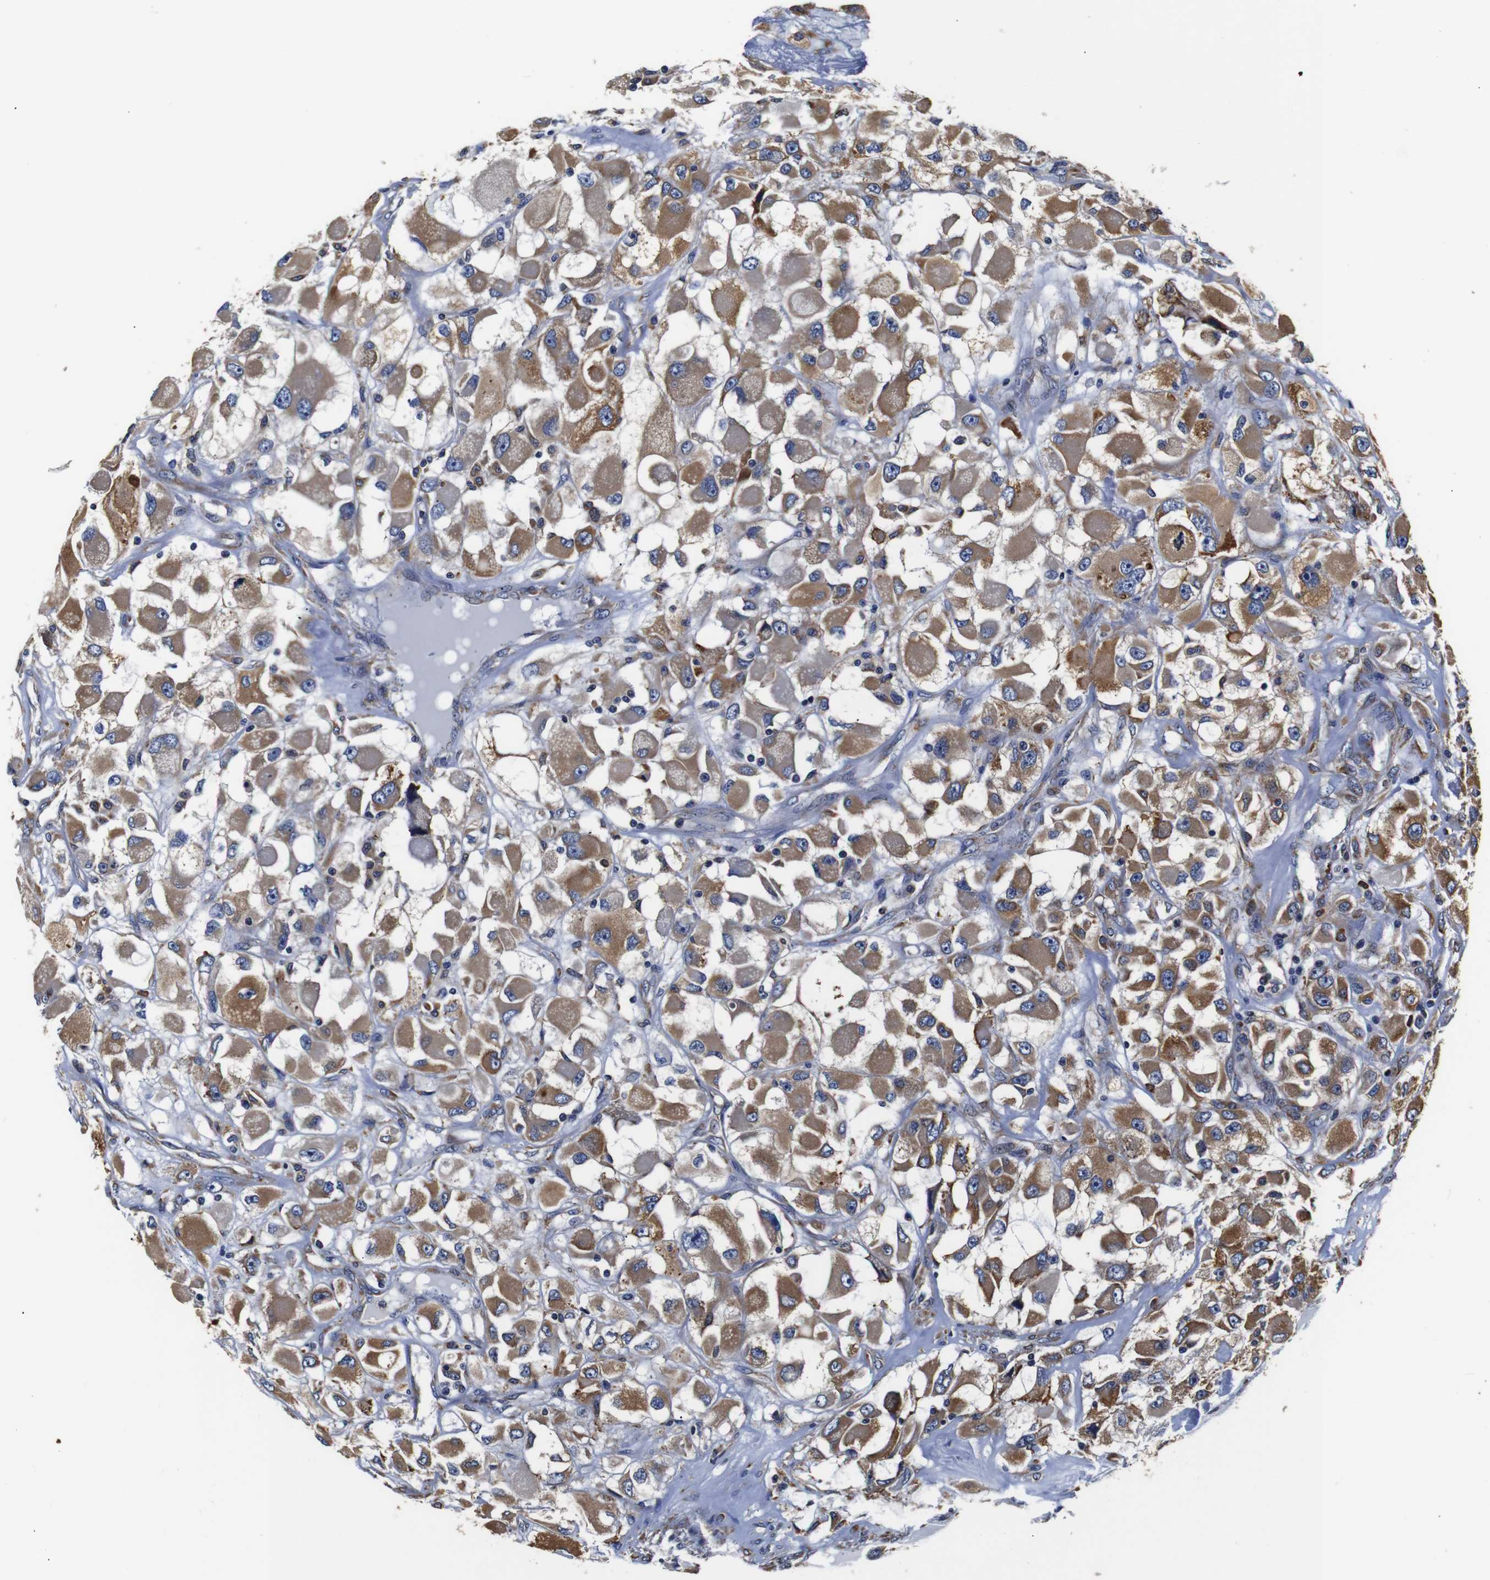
{"staining": {"intensity": "moderate", "quantity": ">75%", "location": "cytoplasmic/membranous"}, "tissue": "renal cancer", "cell_type": "Tumor cells", "image_type": "cancer", "snomed": [{"axis": "morphology", "description": "Adenocarcinoma, NOS"}, {"axis": "topography", "description": "Kidney"}], "caption": "Immunohistochemical staining of renal cancer (adenocarcinoma) demonstrates moderate cytoplasmic/membranous protein expression in about >75% of tumor cells. (brown staining indicates protein expression, while blue staining denotes nuclei).", "gene": "PPIB", "patient": {"sex": "female", "age": 52}}